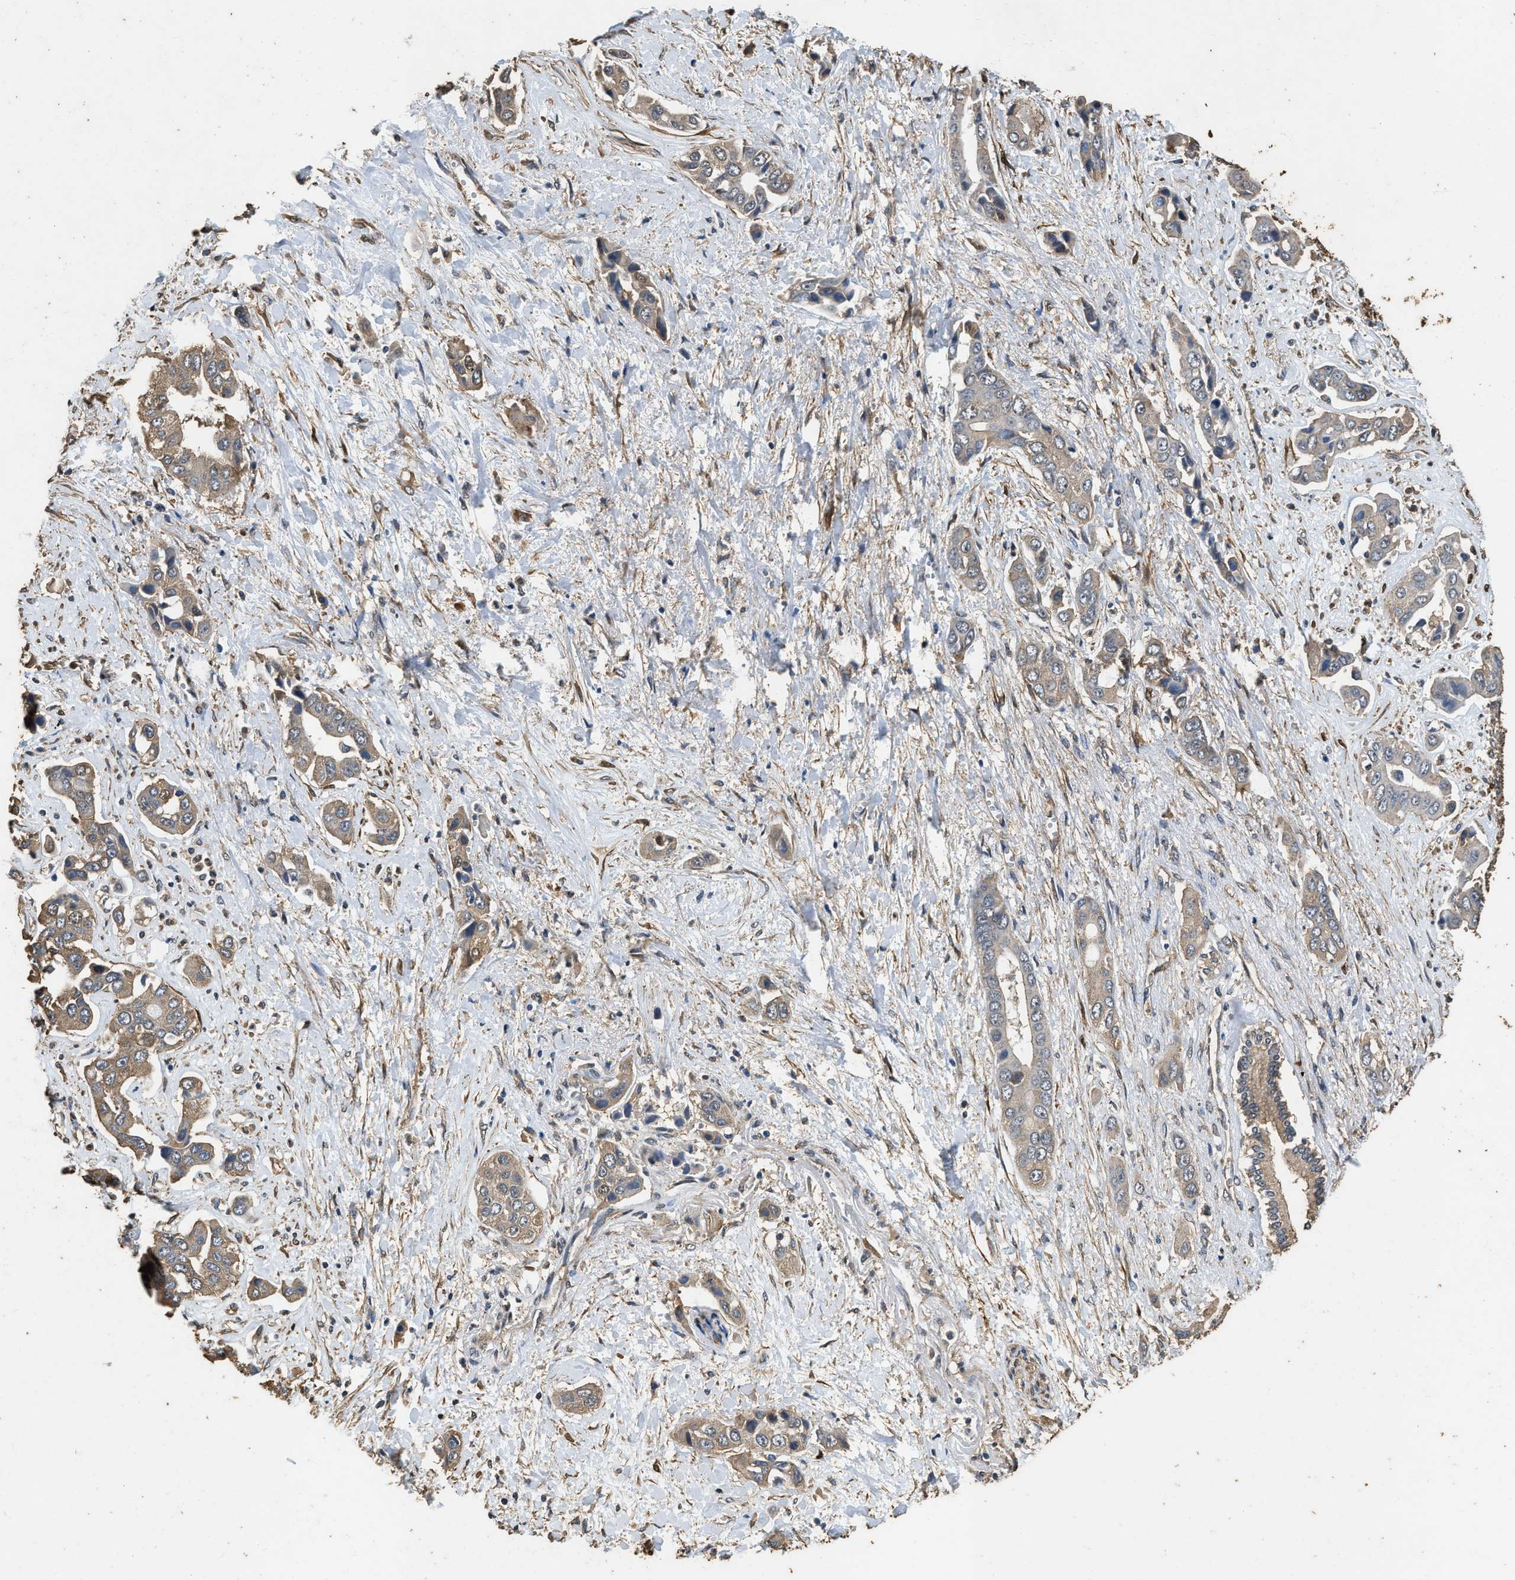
{"staining": {"intensity": "weak", "quantity": ">75%", "location": "cytoplasmic/membranous"}, "tissue": "liver cancer", "cell_type": "Tumor cells", "image_type": "cancer", "snomed": [{"axis": "morphology", "description": "Cholangiocarcinoma"}, {"axis": "topography", "description": "Liver"}], "caption": "This is a photomicrograph of immunohistochemistry (IHC) staining of liver cholangiocarcinoma, which shows weak staining in the cytoplasmic/membranous of tumor cells.", "gene": "MIB1", "patient": {"sex": "female", "age": 52}}